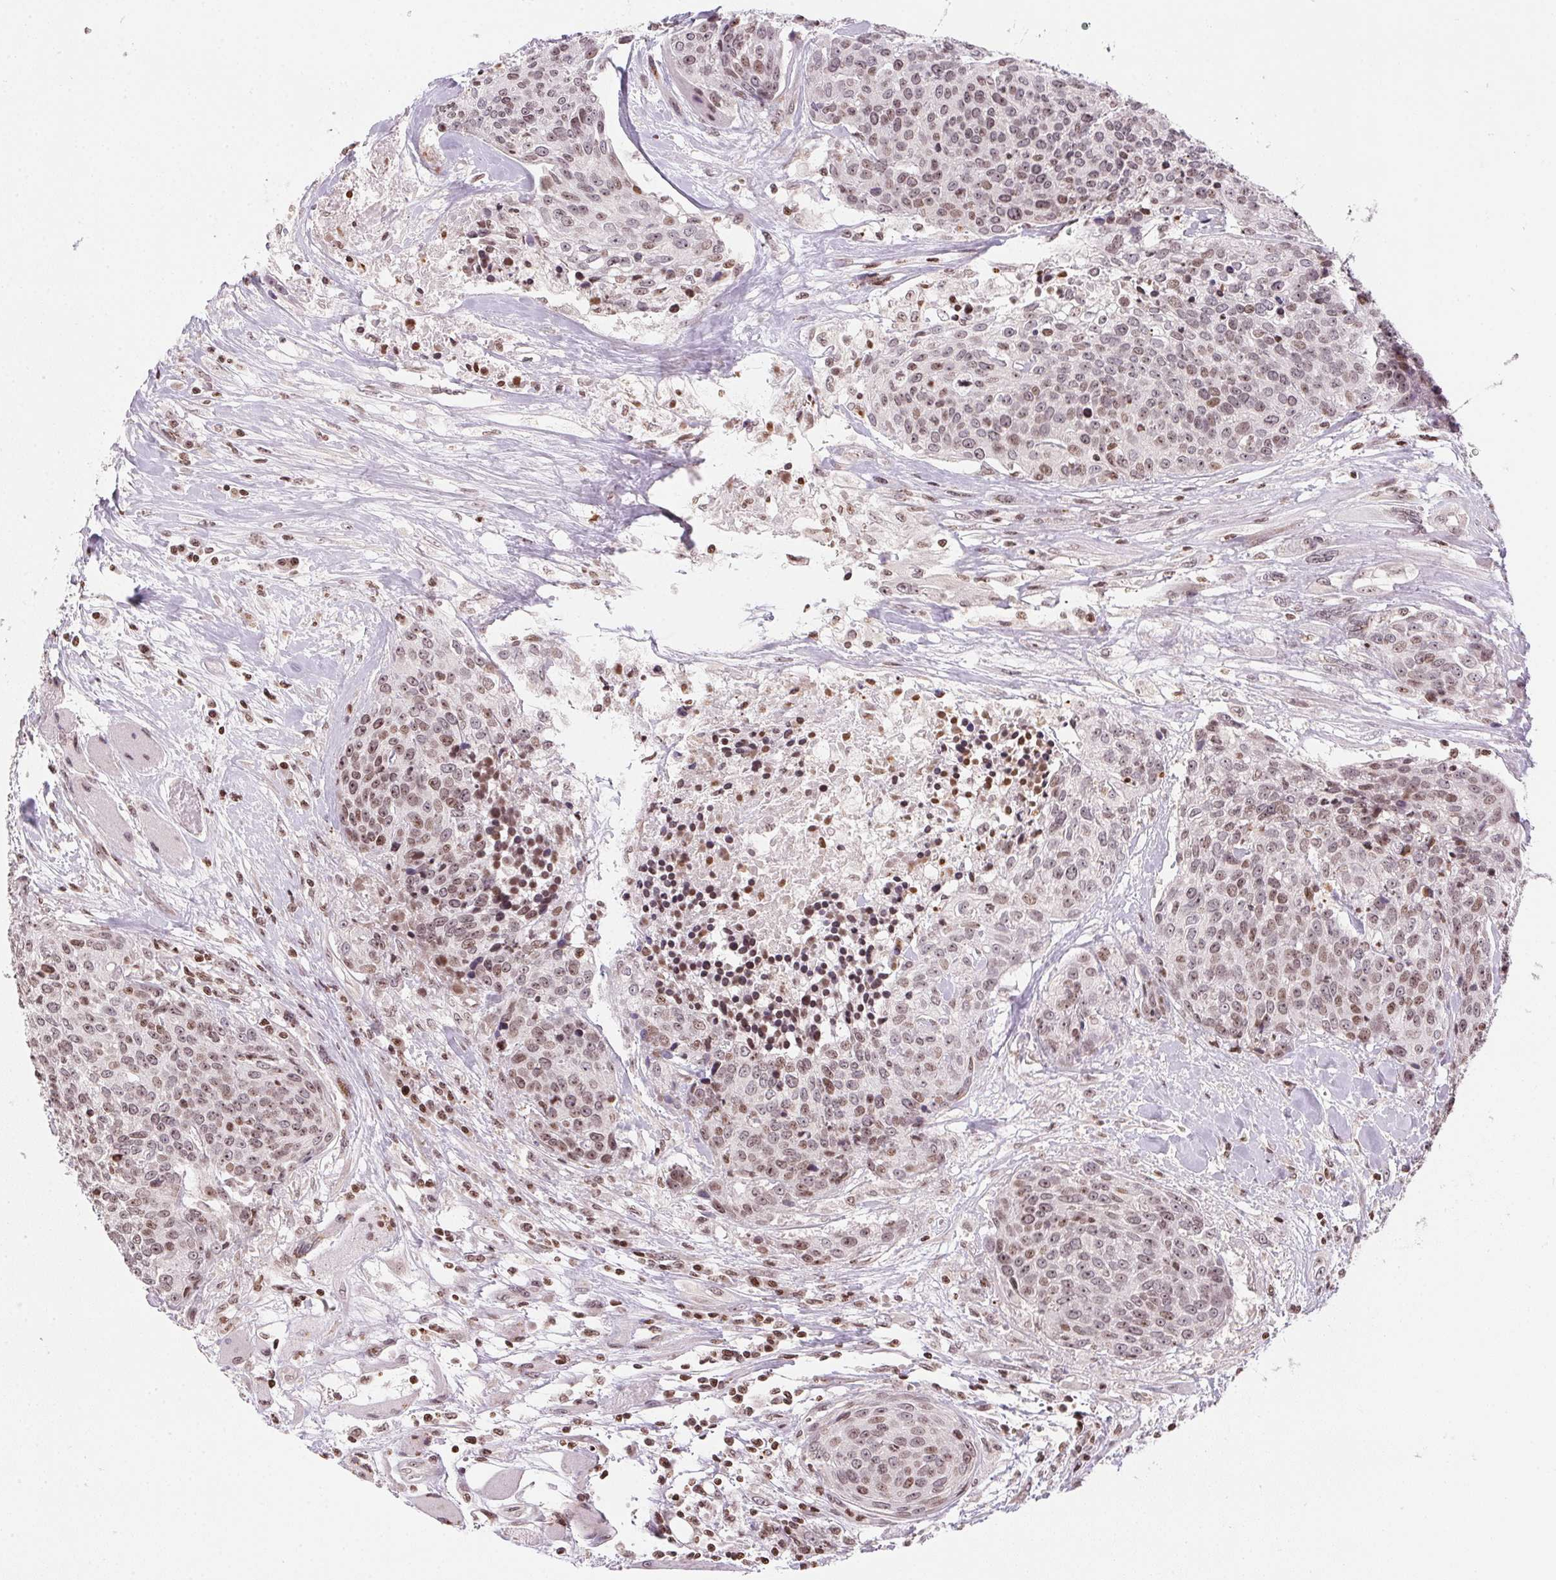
{"staining": {"intensity": "weak", "quantity": ">75%", "location": "nuclear"}, "tissue": "head and neck cancer", "cell_type": "Tumor cells", "image_type": "cancer", "snomed": [{"axis": "morphology", "description": "Squamous cell carcinoma, NOS"}, {"axis": "topography", "description": "Oral tissue"}, {"axis": "topography", "description": "Head-Neck"}], "caption": "IHC (DAB) staining of human head and neck cancer (squamous cell carcinoma) exhibits weak nuclear protein positivity in approximately >75% of tumor cells. (DAB IHC with brightfield microscopy, high magnification).", "gene": "RNF181", "patient": {"sex": "male", "age": 64}}